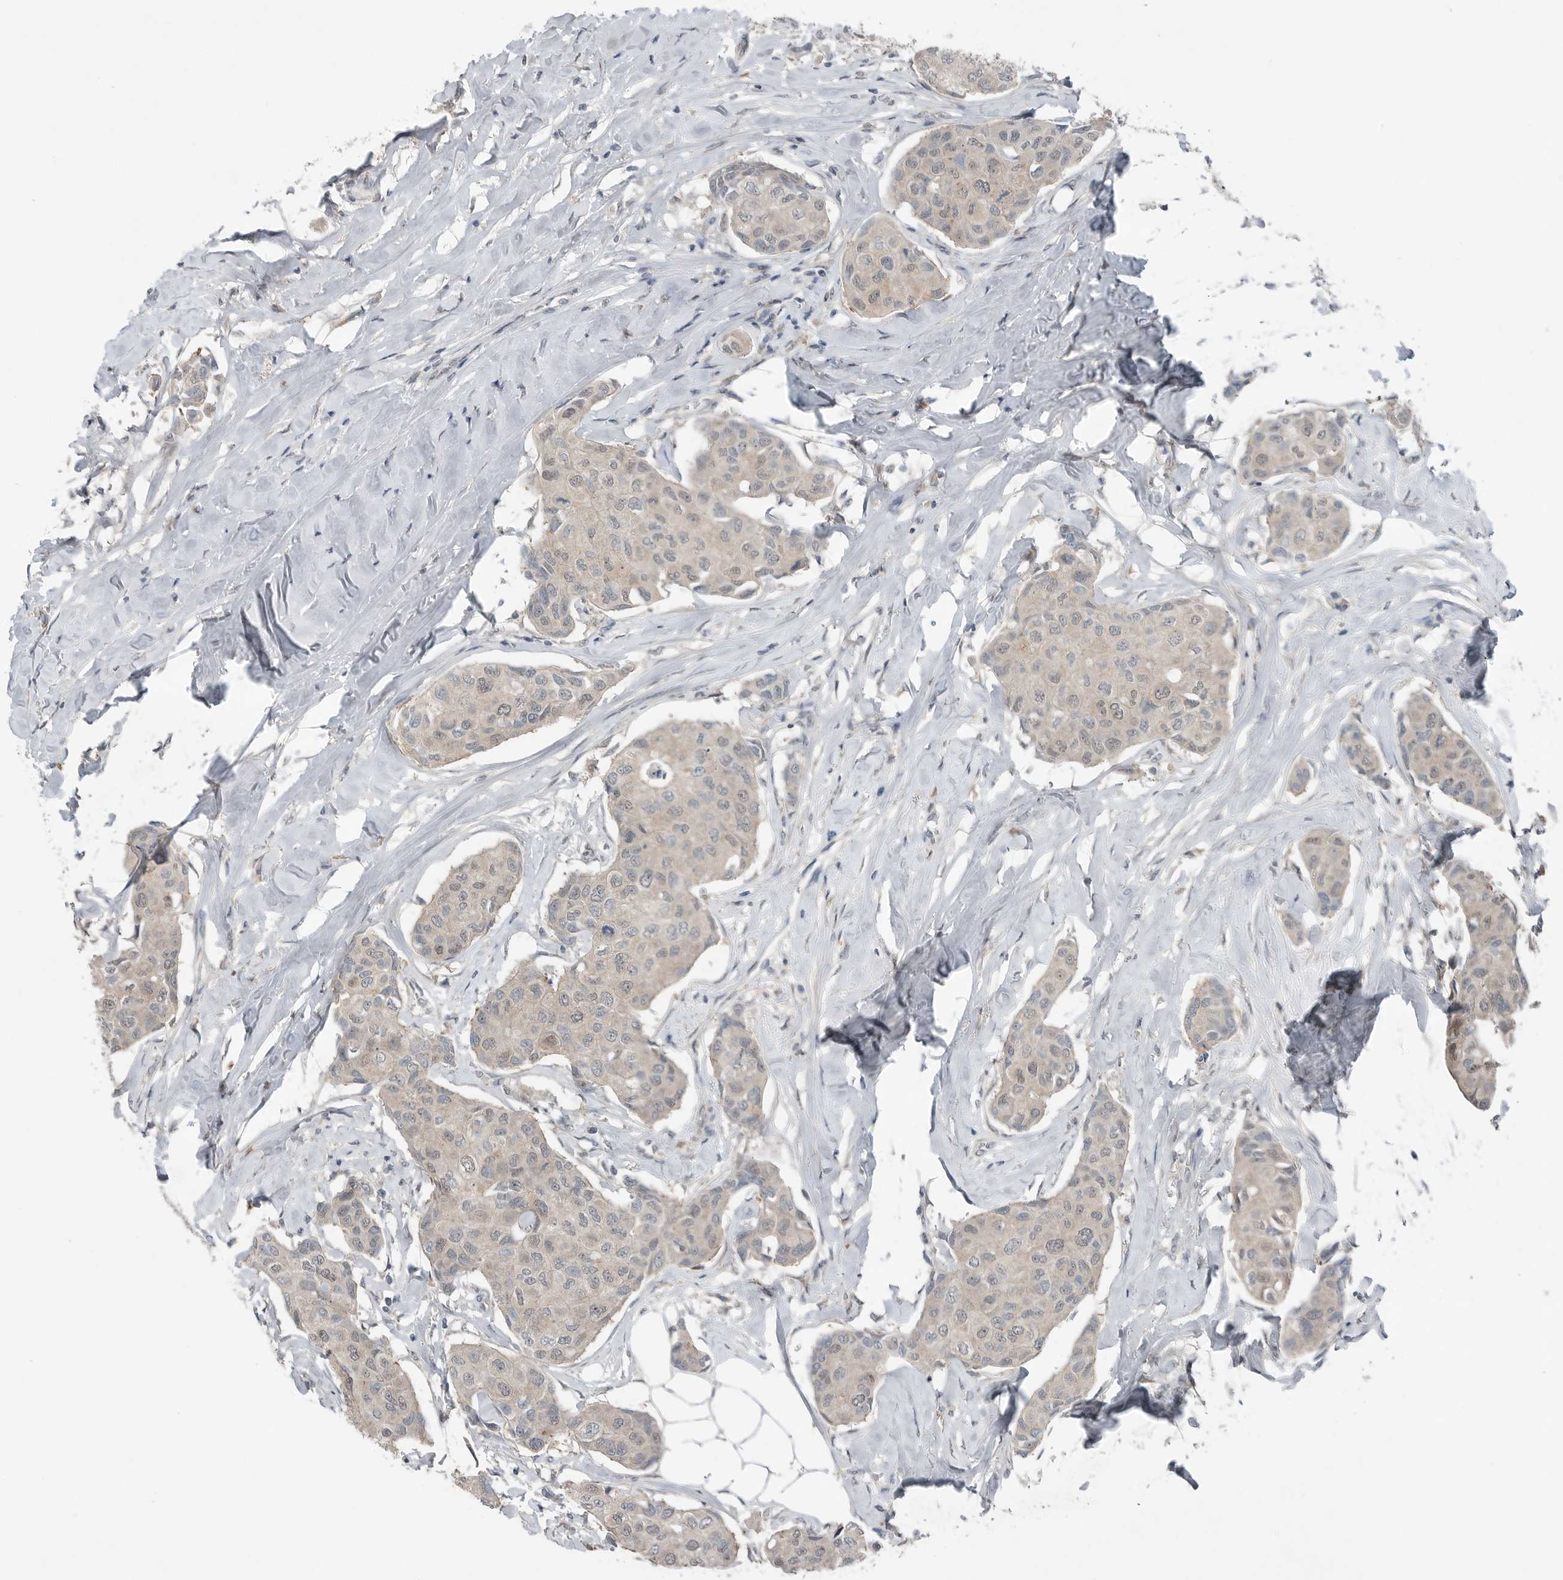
{"staining": {"intensity": "negative", "quantity": "none", "location": "none"}, "tissue": "breast cancer", "cell_type": "Tumor cells", "image_type": "cancer", "snomed": [{"axis": "morphology", "description": "Duct carcinoma"}, {"axis": "topography", "description": "Breast"}], "caption": "IHC image of human breast infiltrating ductal carcinoma stained for a protein (brown), which shows no staining in tumor cells.", "gene": "MFAP3L", "patient": {"sex": "female", "age": 80}}